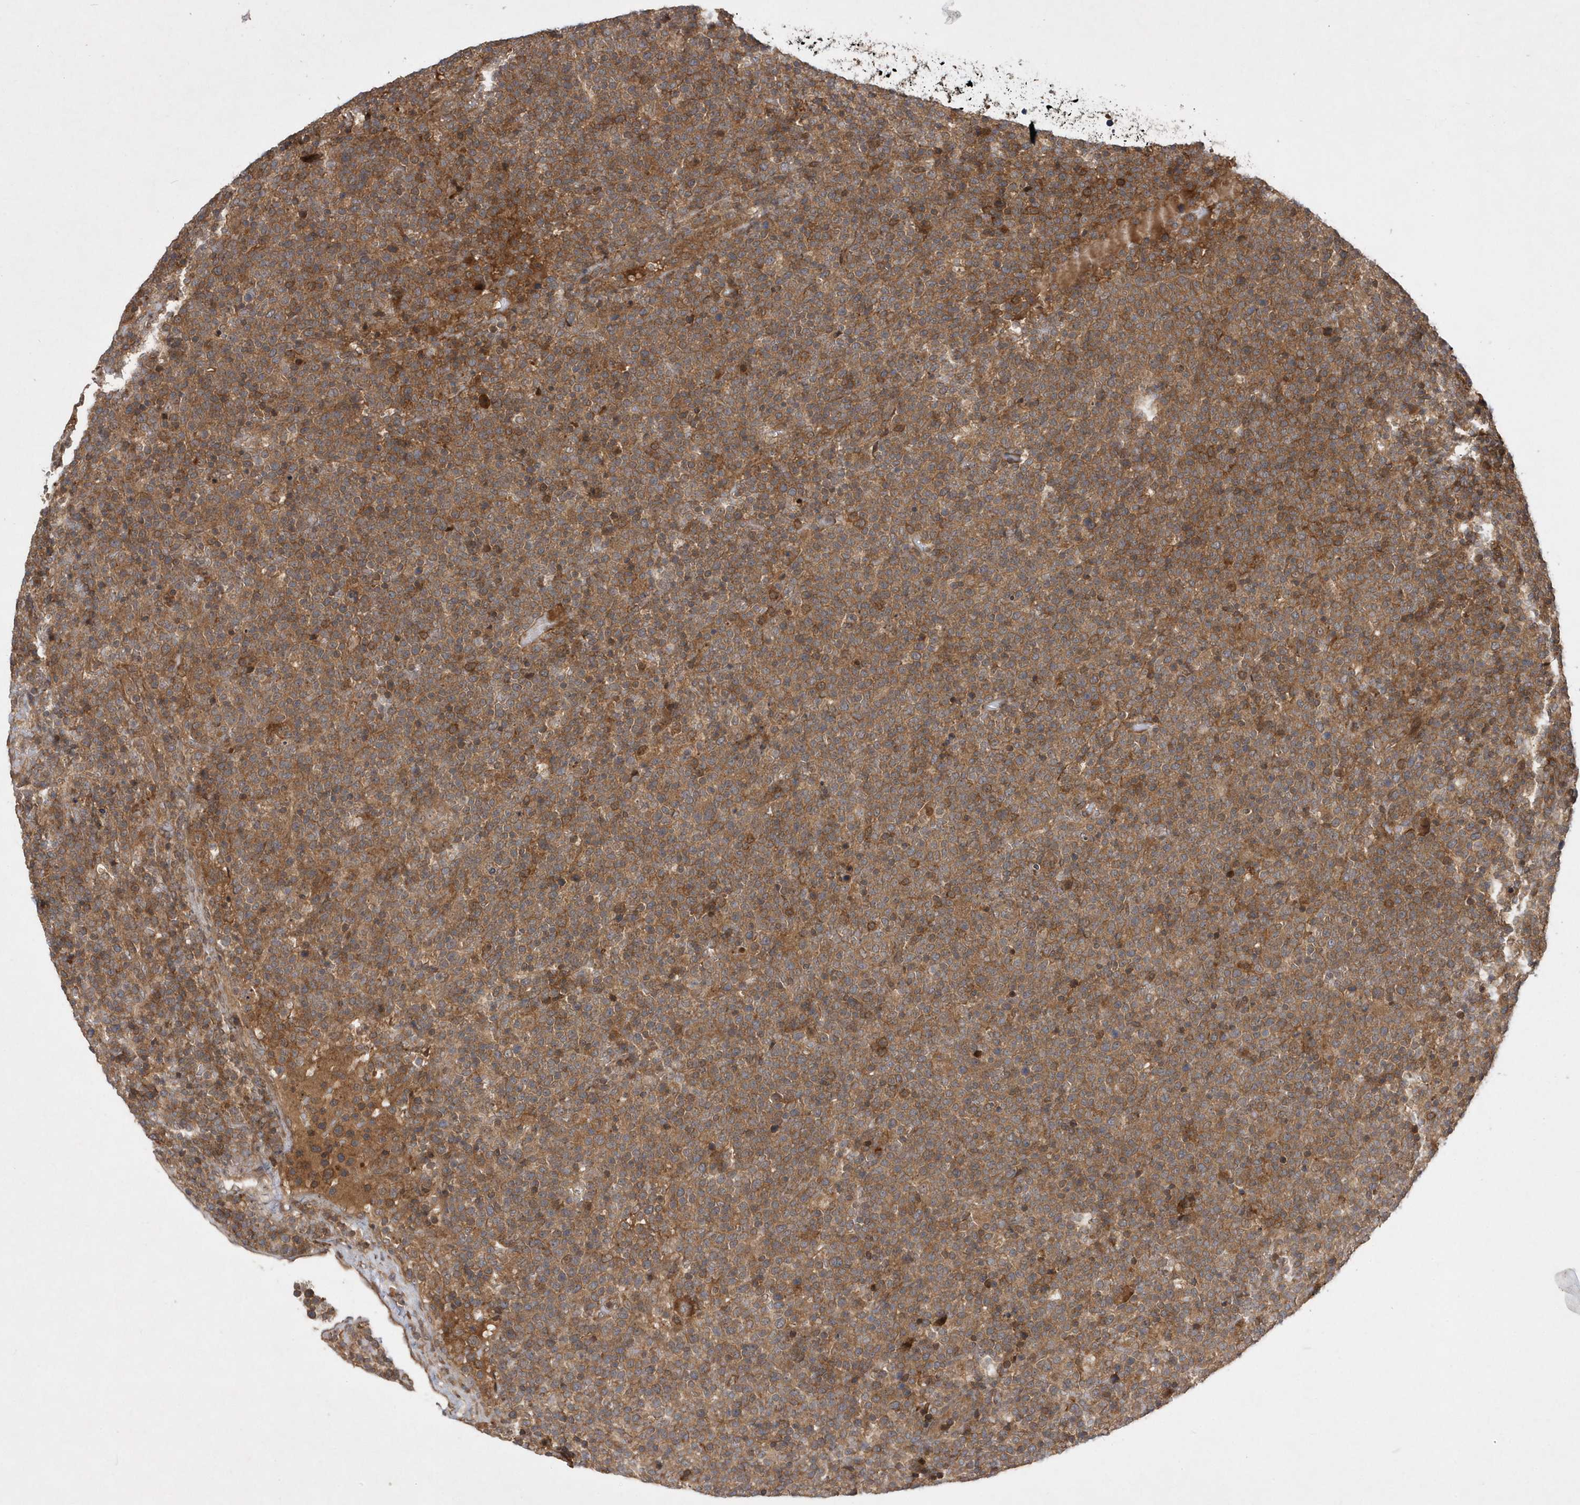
{"staining": {"intensity": "moderate", "quantity": ">75%", "location": "cytoplasmic/membranous"}, "tissue": "lymphoma", "cell_type": "Tumor cells", "image_type": "cancer", "snomed": [{"axis": "morphology", "description": "Malignant lymphoma, non-Hodgkin's type, High grade"}, {"axis": "topography", "description": "Lymph node"}], "caption": "DAB (3,3'-diaminobenzidine) immunohistochemical staining of human high-grade malignant lymphoma, non-Hodgkin's type demonstrates moderate cytoplasmic/membranous protein positivity in about >75% of tumor cells.", "gene": "GFM2", "patient": {"sex": "male", "age": 61}}